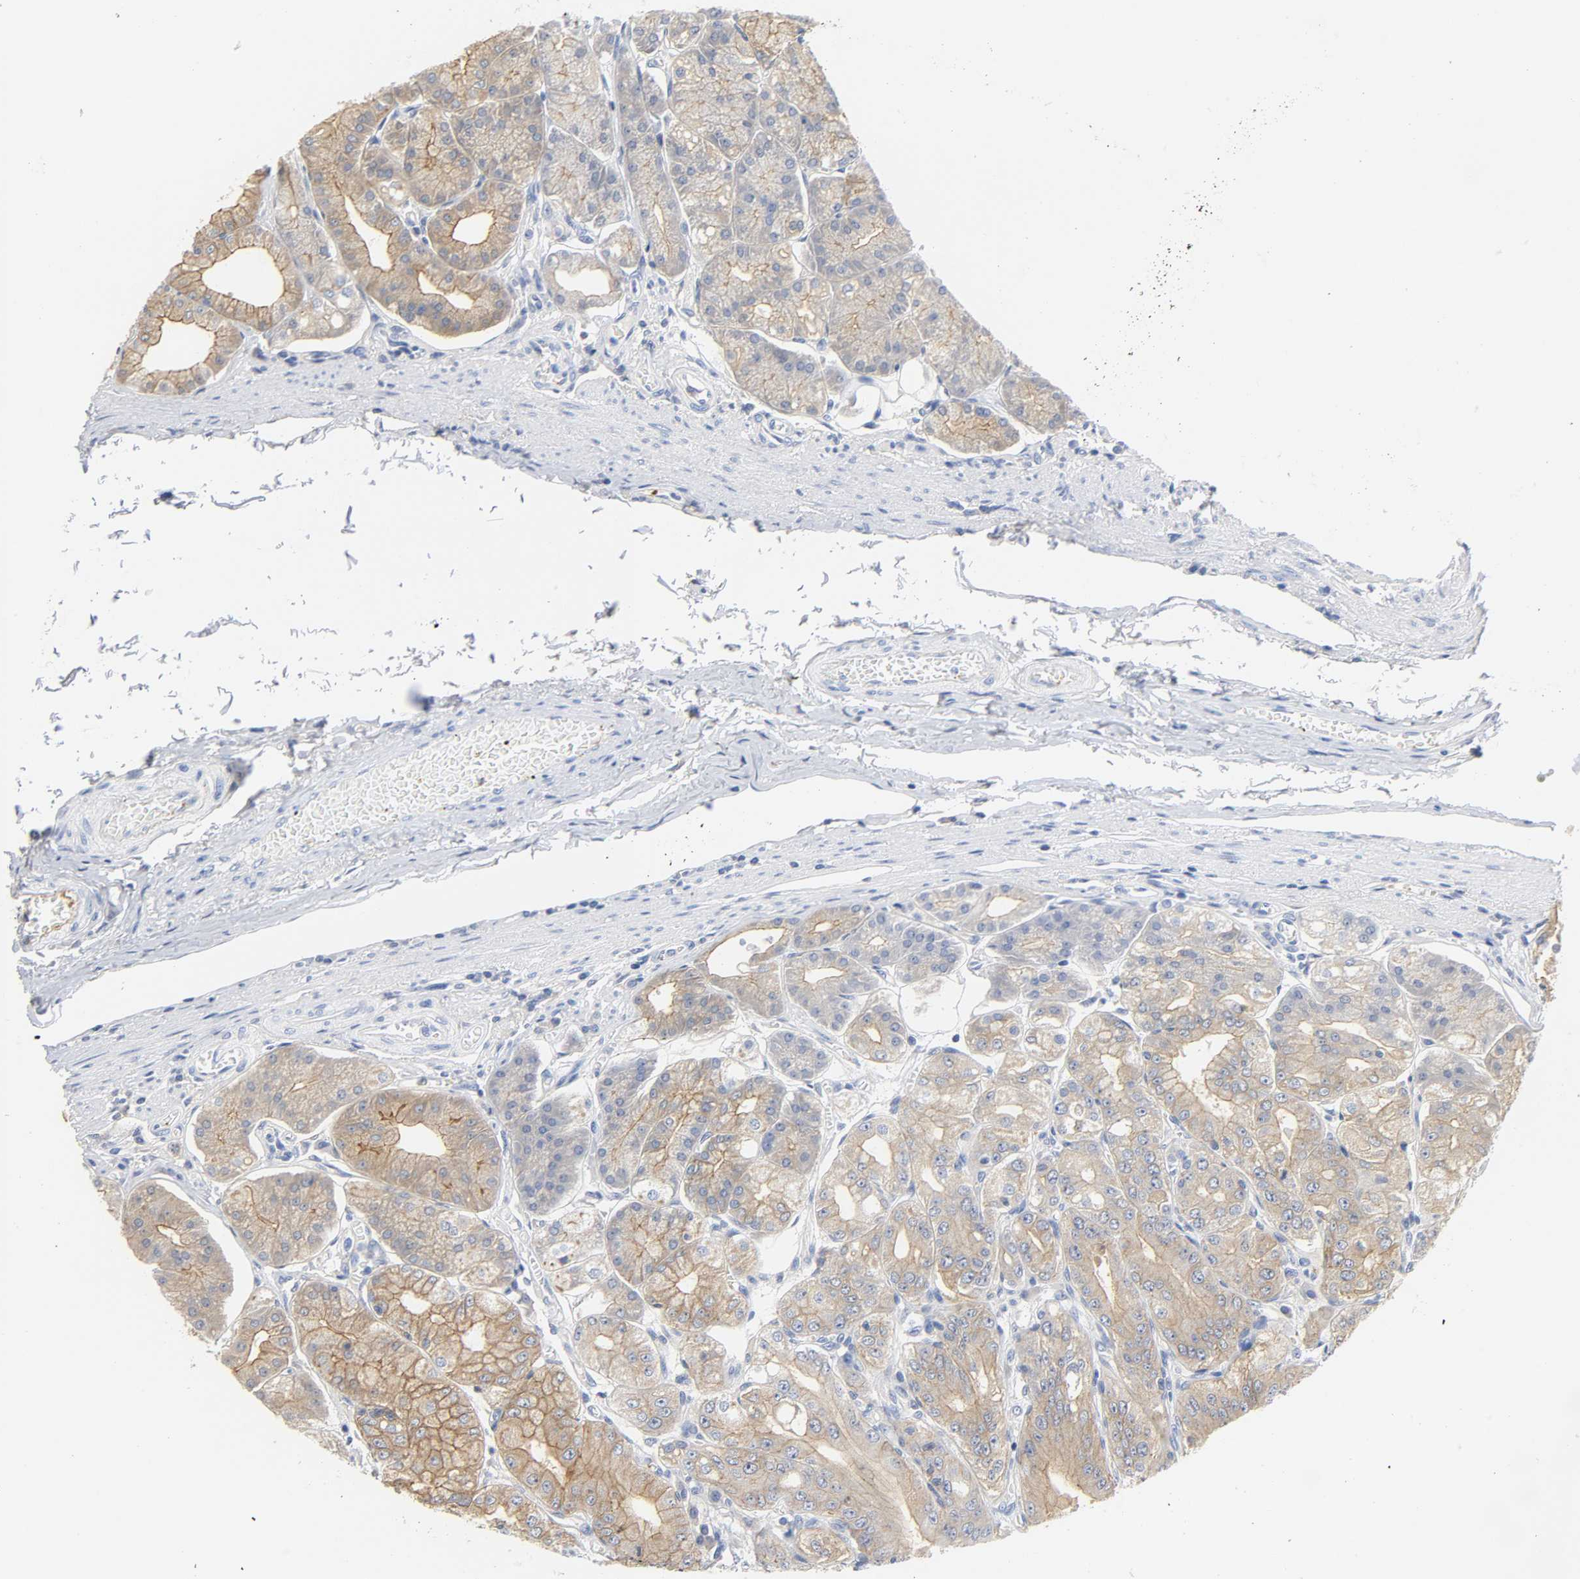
{"staining": {"intensity": "weak", "quantity": "25%-75%", "location": "cytoplasmic/membranous"}, "tissue": "stomach", "cell_type": "Glandular cells", "image_type": "normal", "snomed": [{"axis": "morphology", "description": "Normal tissue, NOS"}, {"axis": "topography", "description": "Stomach, lower"}], "caption": "Immunohistochemistry photomicrograph of unremarkable stomach: human stomach stained using immunohistochemistry (IHC) shows low levels of weak protein expression localized specifically in the cytoplasmic/membranous of glandular cells, appearing as a cytoplasmic/membranous brown color.", "gene": "SRC", "patient": {"sex": "male", "age": 71}}